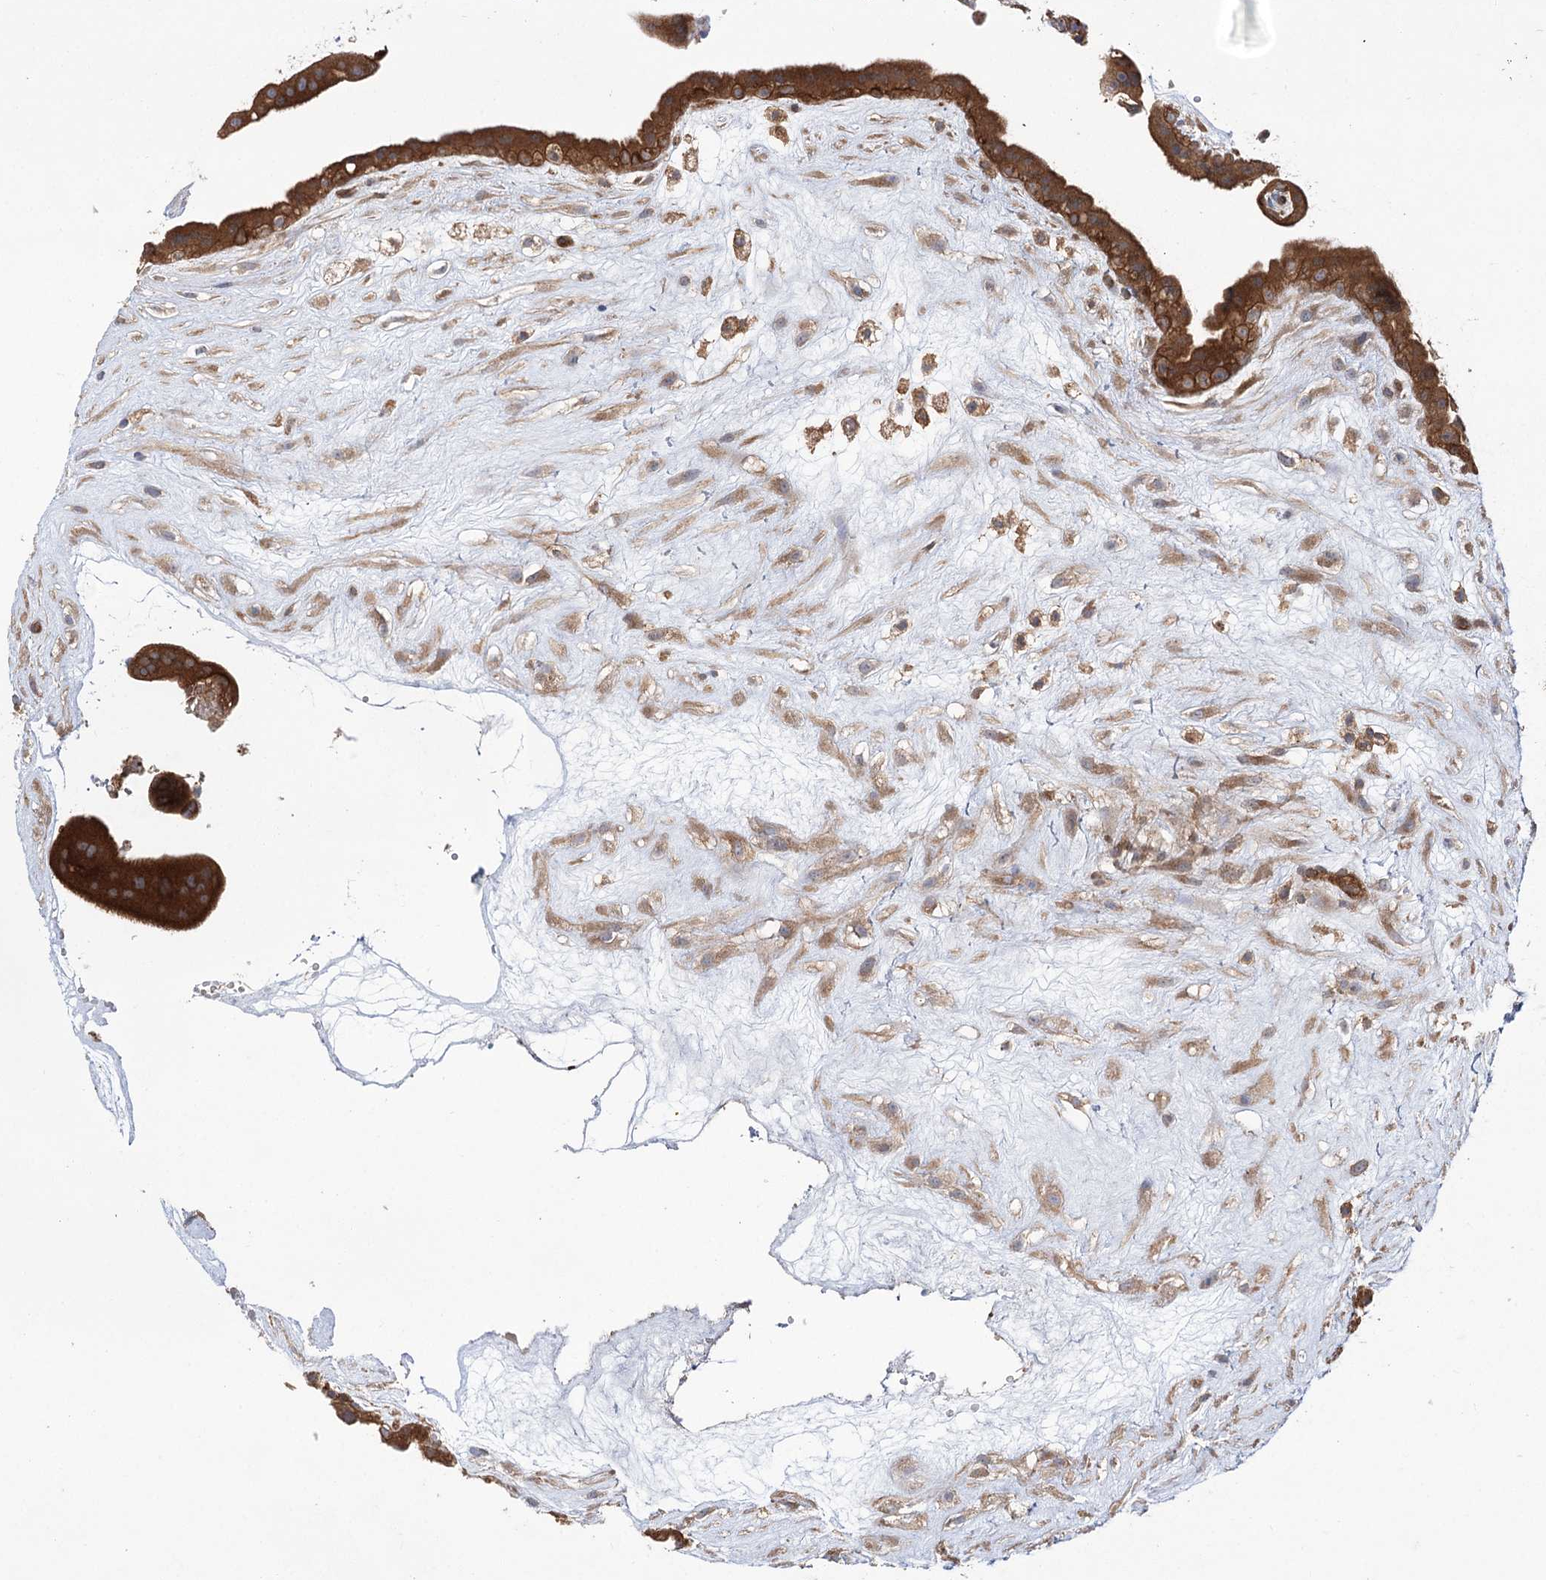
{"staining": {"intensity": "strong", "quantity": ">75%", "location": "cytoplasmic/membranous"}, "tissue": "placenta", "cell_type": "Trophoblastic cells", "image_type": "normal", "snomed": [{"axis": "morphology", "description": "Normal tissue, NOS"}, {"axis": "topography", "description": "Placenta"}], "caption": "A brown stain shows strong cytoplasmic/membranous staining of a protein in trophoblastic cells of benign human placenta.", "gene": "VPS37B", "patient": {"sex": "female", "age": 18}}